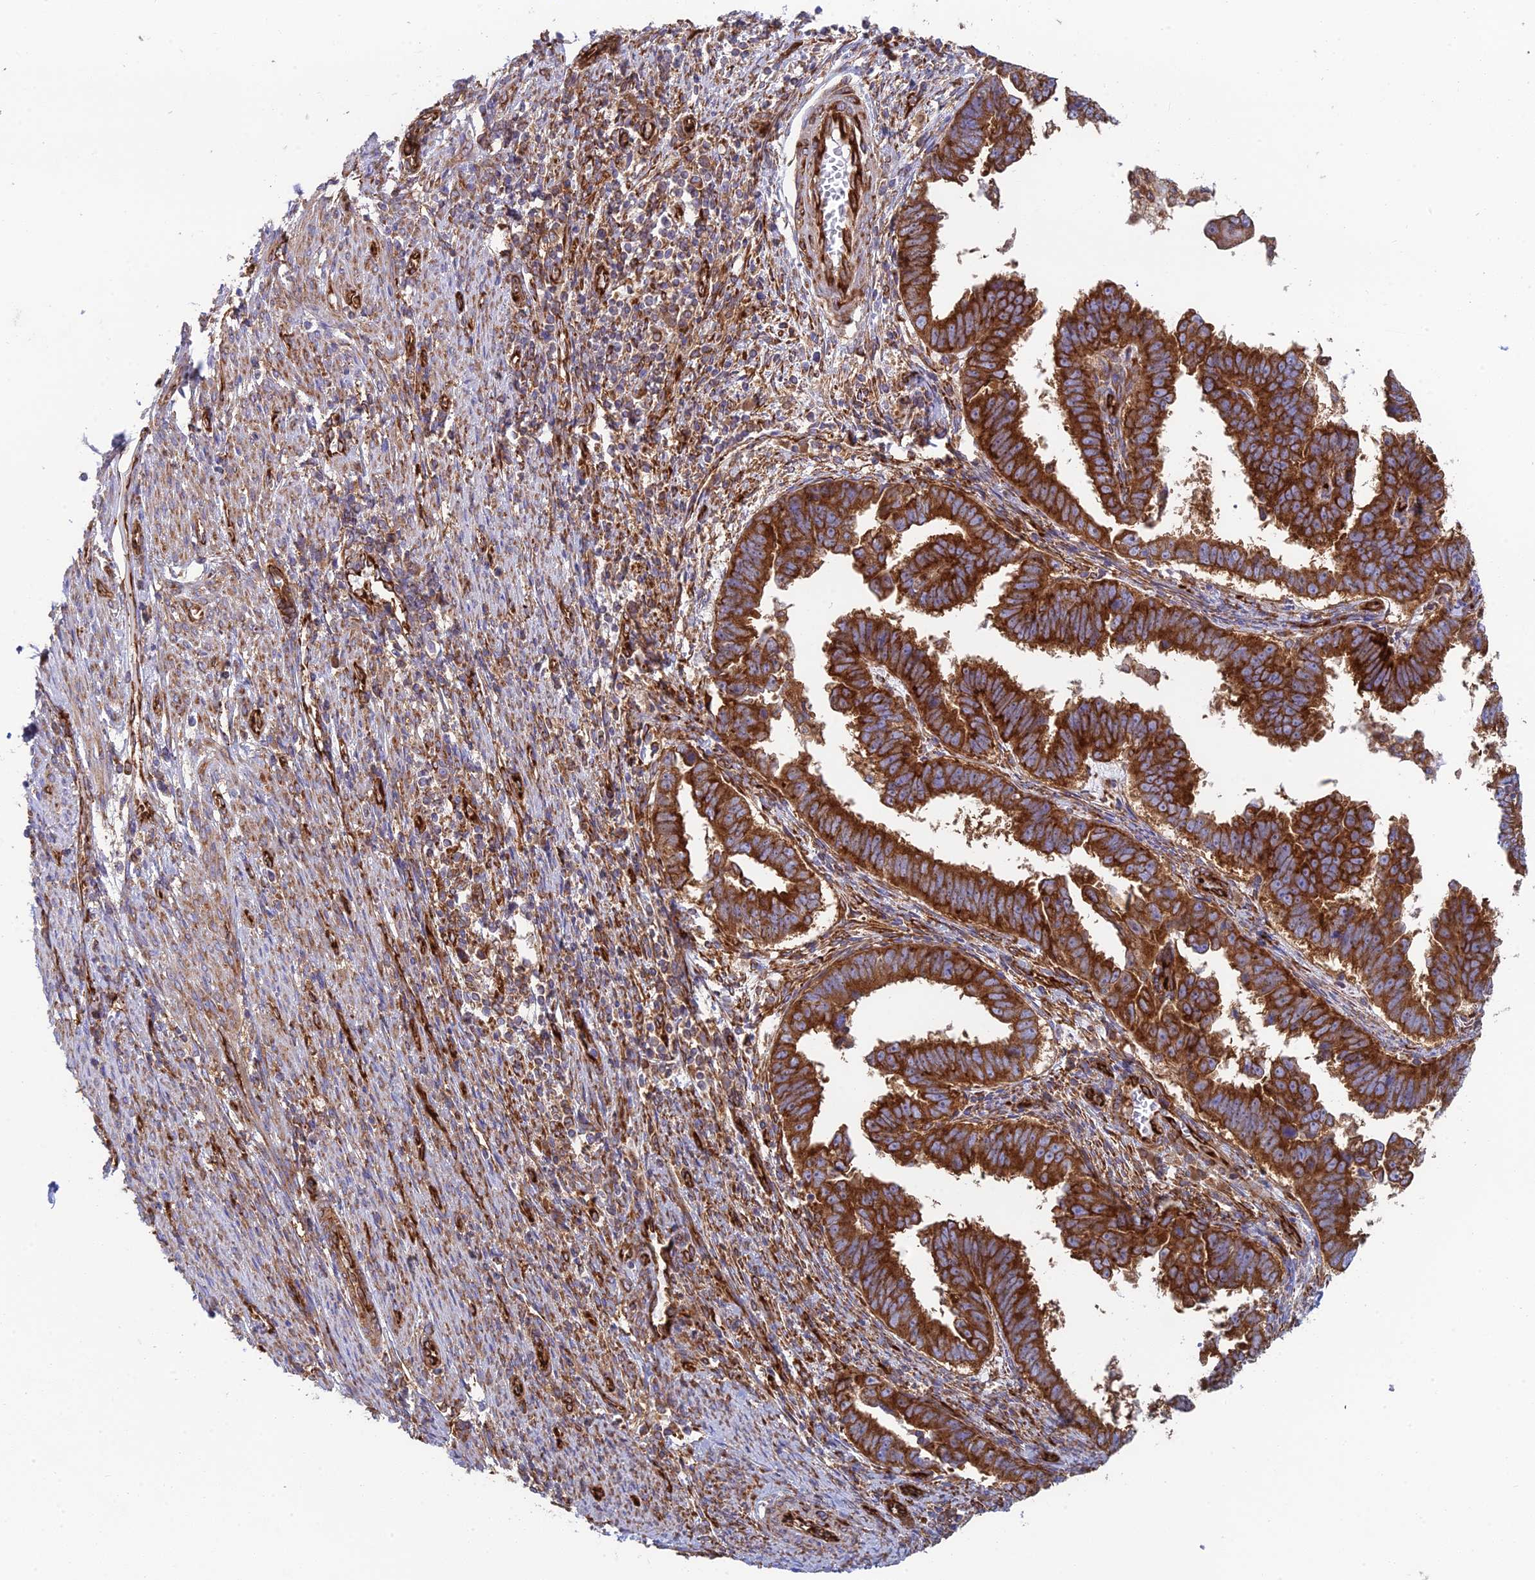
{"staining": {"intensity": "strong", "quantity": ">75%", "location": "cytoplasmic/membranous"}, "tissue": "endometrial cancer", "cell_type": "Tumor cells", "image_type": "cancer", "snomed": [{"axis": "morphology", "description": "Adenocarcinoma, NOS"}, {"axis": "topography", "description": "Endometrium"}], "caption": "Endometrial cancer was stained to show a protein in brown. There is high levels of strong cytoplasmic/membranous staining in approximately >75% of tumor cells.", "gene": "CCDC69", "patient": {"sex": "female", "age": 75}}